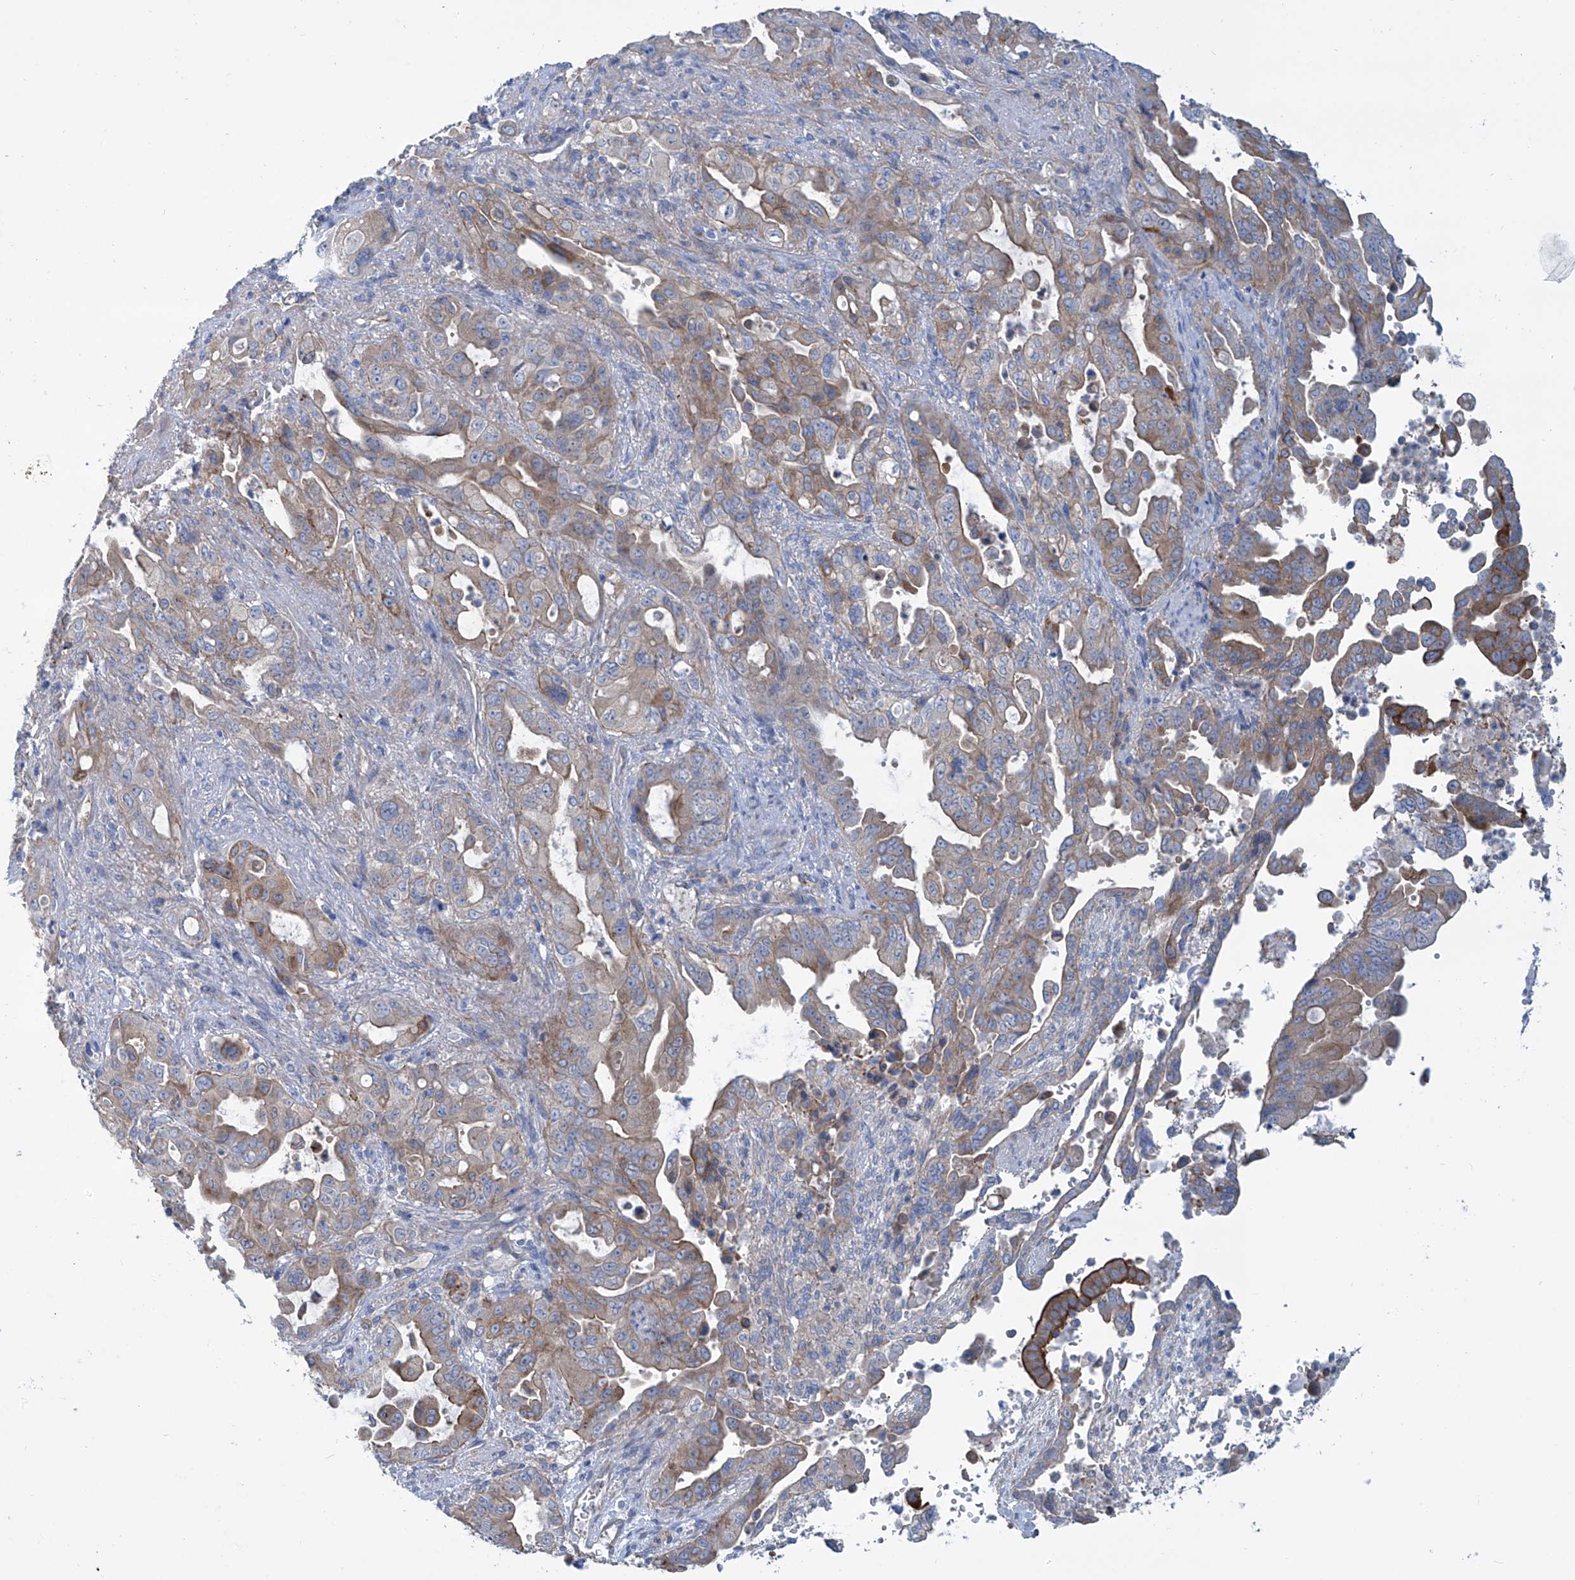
{"staining": {"intensity": "moderate", "quantity": "25%-75%", "location": "cytoplasmic/membranous"}, "tissue": "pancreatic cancer", "cell_type": "Tumor cells", "image_type": "cancer", "snomed": [{"axis": "morphology", "description": "Adenocarcinoma, NOS"}, {"axis": "topography", "description": "Pancreas"}], "caption": "A micrograph of pancreatic cancer (adenocarcinoma) stained for a protein exhibits moderate cytoplasmic/membranous brown staining in tumor cells. The staining was performed using DAB (3,3'-diaminobenzidine) to visualize the protein expression in brown, while the nuclei were stained in blue with hematoxylin (Magnification: 20x).", "gene": "TMEM209", "patient": {"sex": "male", "age": 70}}